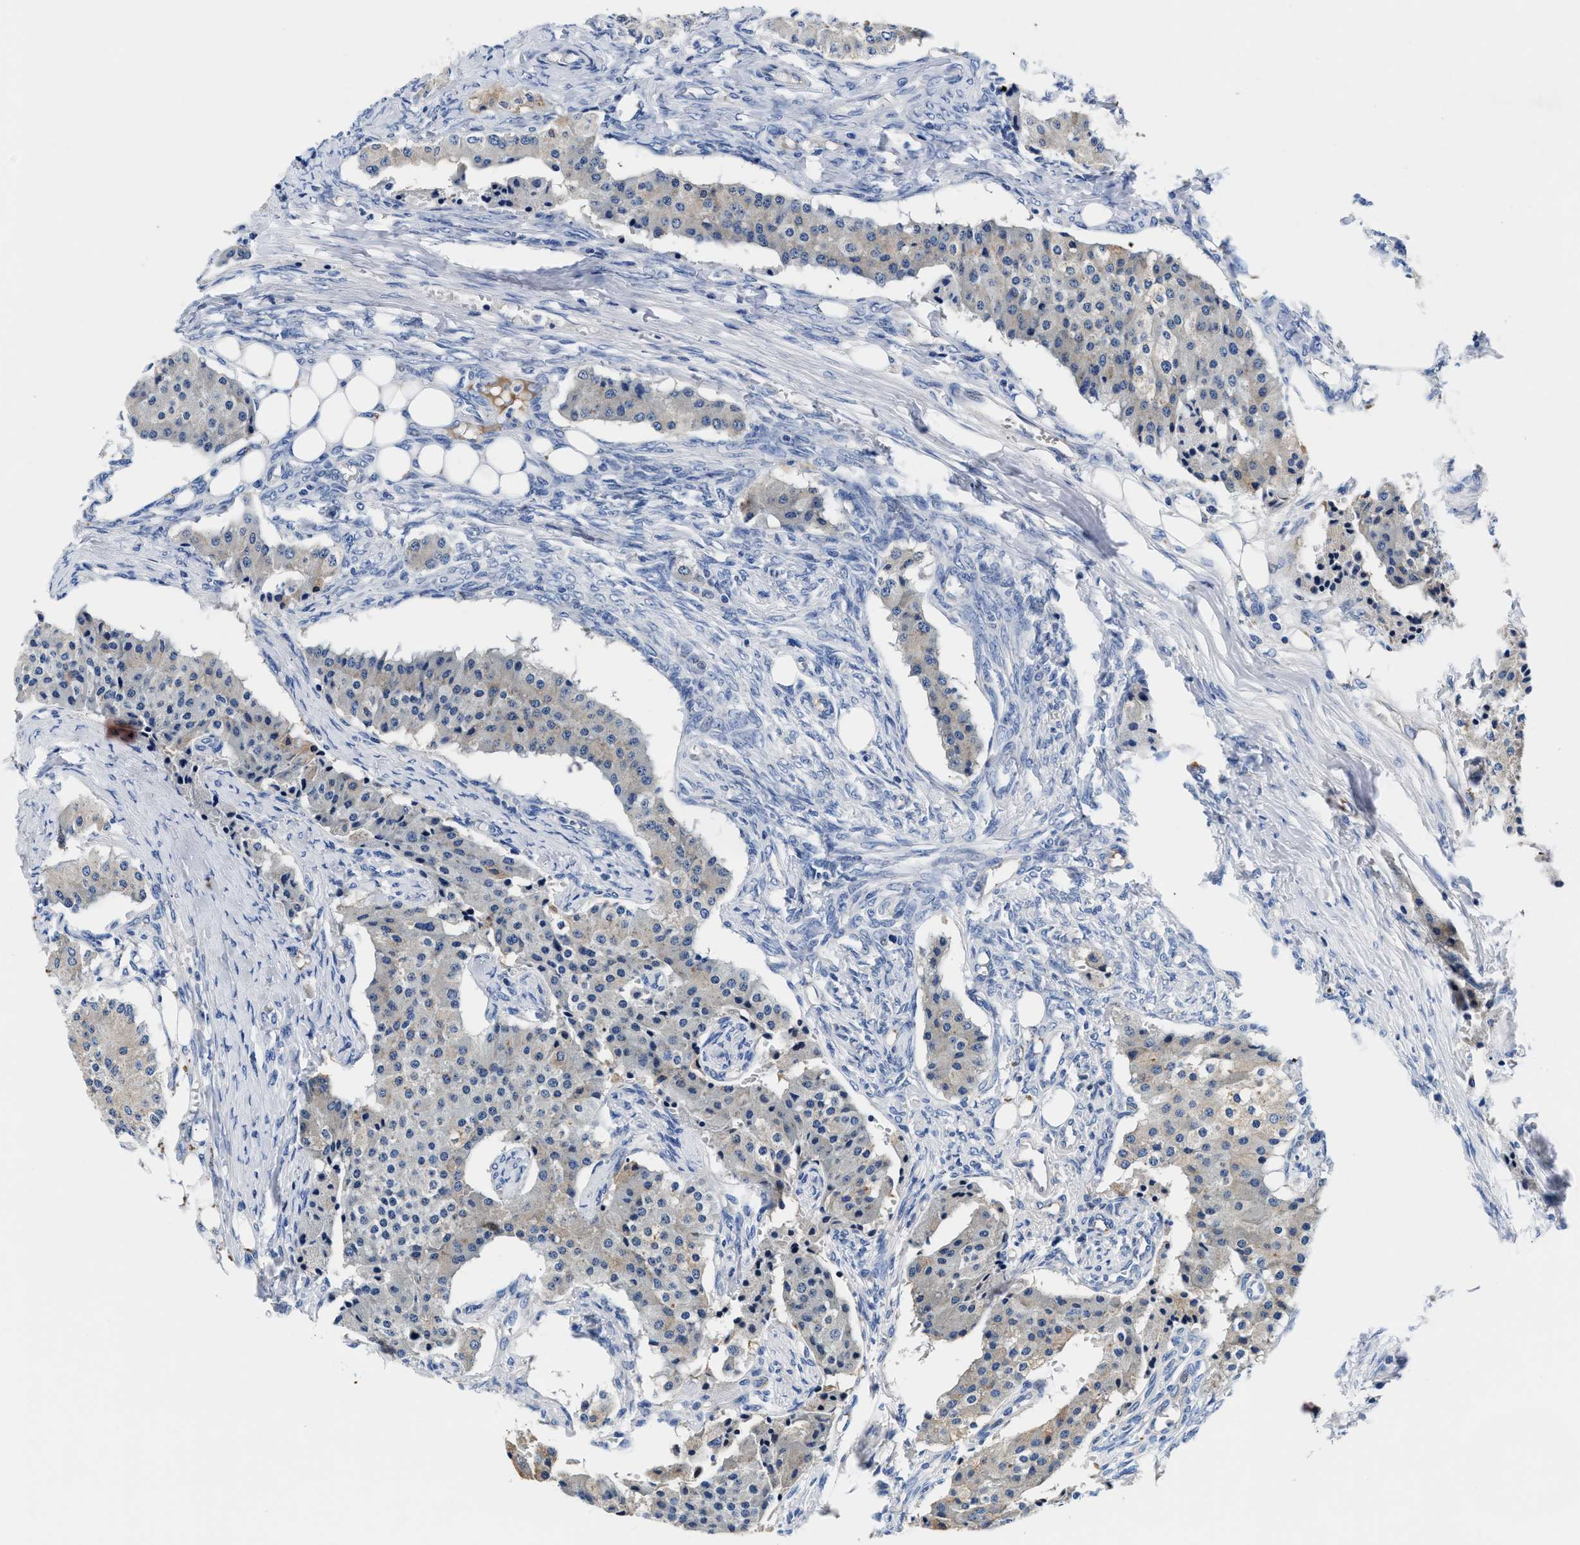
{"staining": {"intensity": "negative", "quantity": "none", "location": "none"}, "tissue": "carcinoid", "cell_type": "Tumor cells", "image_type": "cancer", "snomed": [{"axis": "morphology", "description": "Carcinoid, malignant, NOS"}, {"axis": "topography", "description": "Colon"}], "caption": "Tumor cells are negative for brown protein staining in carcinoid (malignant).", "gene": "DHRS13", "patient": {"sex": "female", "age": 52}}